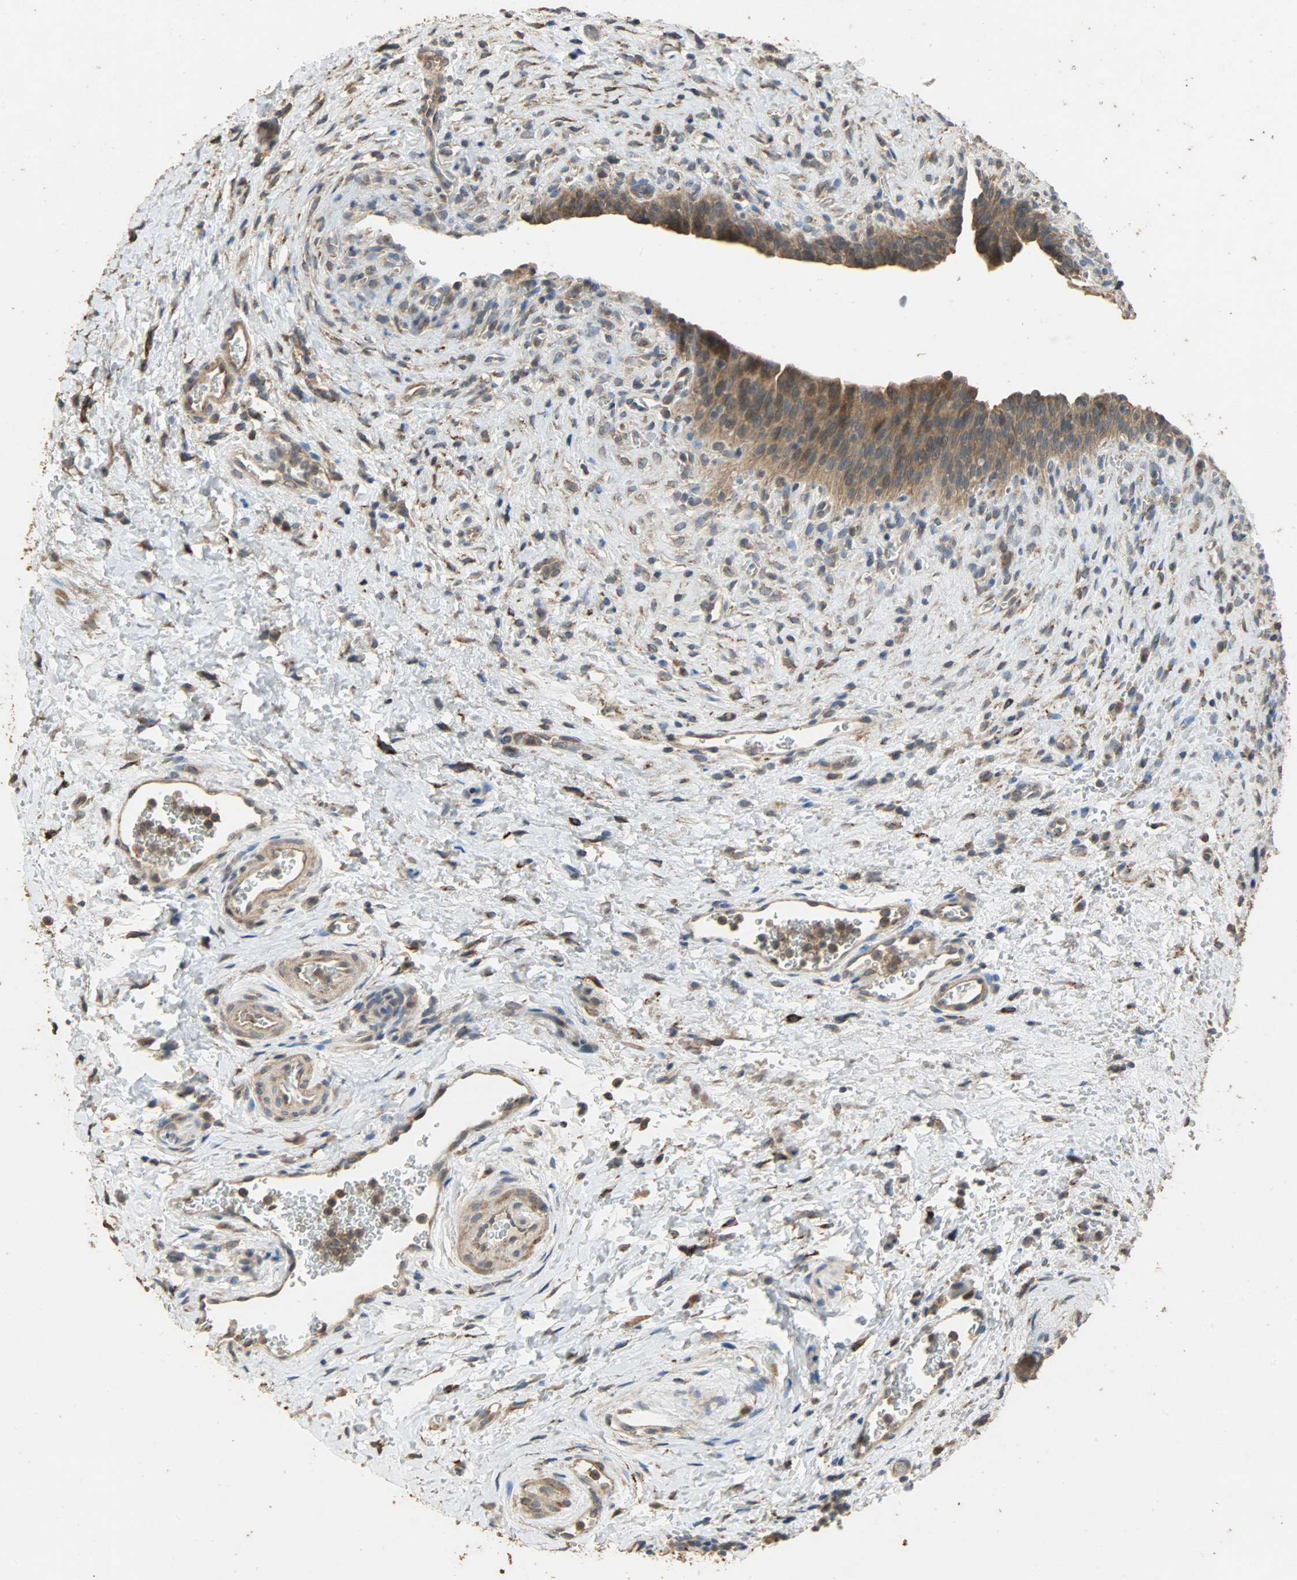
{"staining": {"intensity": "moderate", "quantity": ">75%", "location": "cytoplasmic/membranous"}, "tissue": "urinary bladder", "cell_type": "Urothelial cells", "image_type": "normal", "snomed": [{"axis": "morphology", "description": "Normal tissue, NOS"}, {"axis": "morphology", "description": "Dysplasia, NOS"}, {"axis": "topography", "description": "Urinary bladder"}], "caption": "This micrograph shows immunohistochemistry (IHC) staining of benign human urinary bladder, with medium moderate cytoplasmic/membranous staining in about >75% of urothelial cells.", "gene": "CDKN2C", "patient": {"sex": "male", "age": 35}}